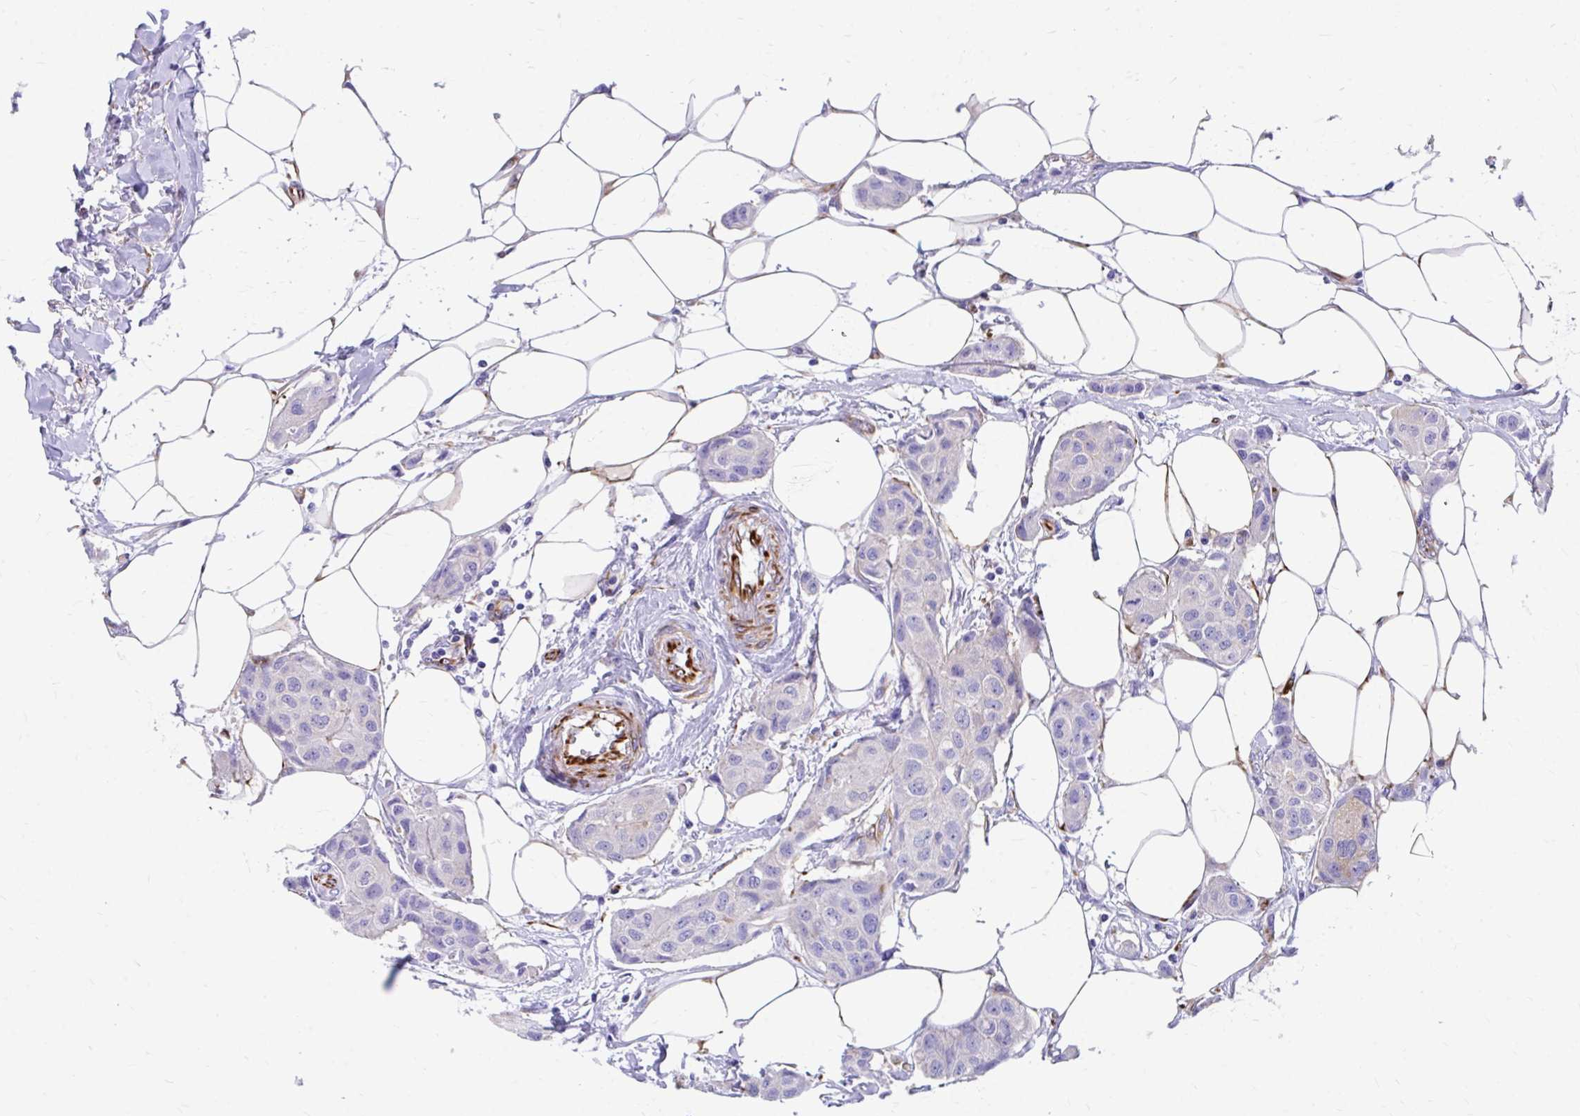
{"staining": {"intensity": "negative", "quantity": "none", "location": "none"}, "tissue": "breast cancer", "cell_type": "Tumor cells", "image_type": "cancer", "snomed": [{"axis": "morphology", "description": "Duct carcinoma"}, {"axis": "topography", "description": "Breast"}, {"axis": "topography", "description": "Lymph node"}], "caption": "DAB immunohistochemical staining of human breast cancer (infiltrating ductal carcinoma) exhibits no significant expression in tumor cells.", "gene": "ZNF699", "patient": {"sex": "female", "age": 80}}